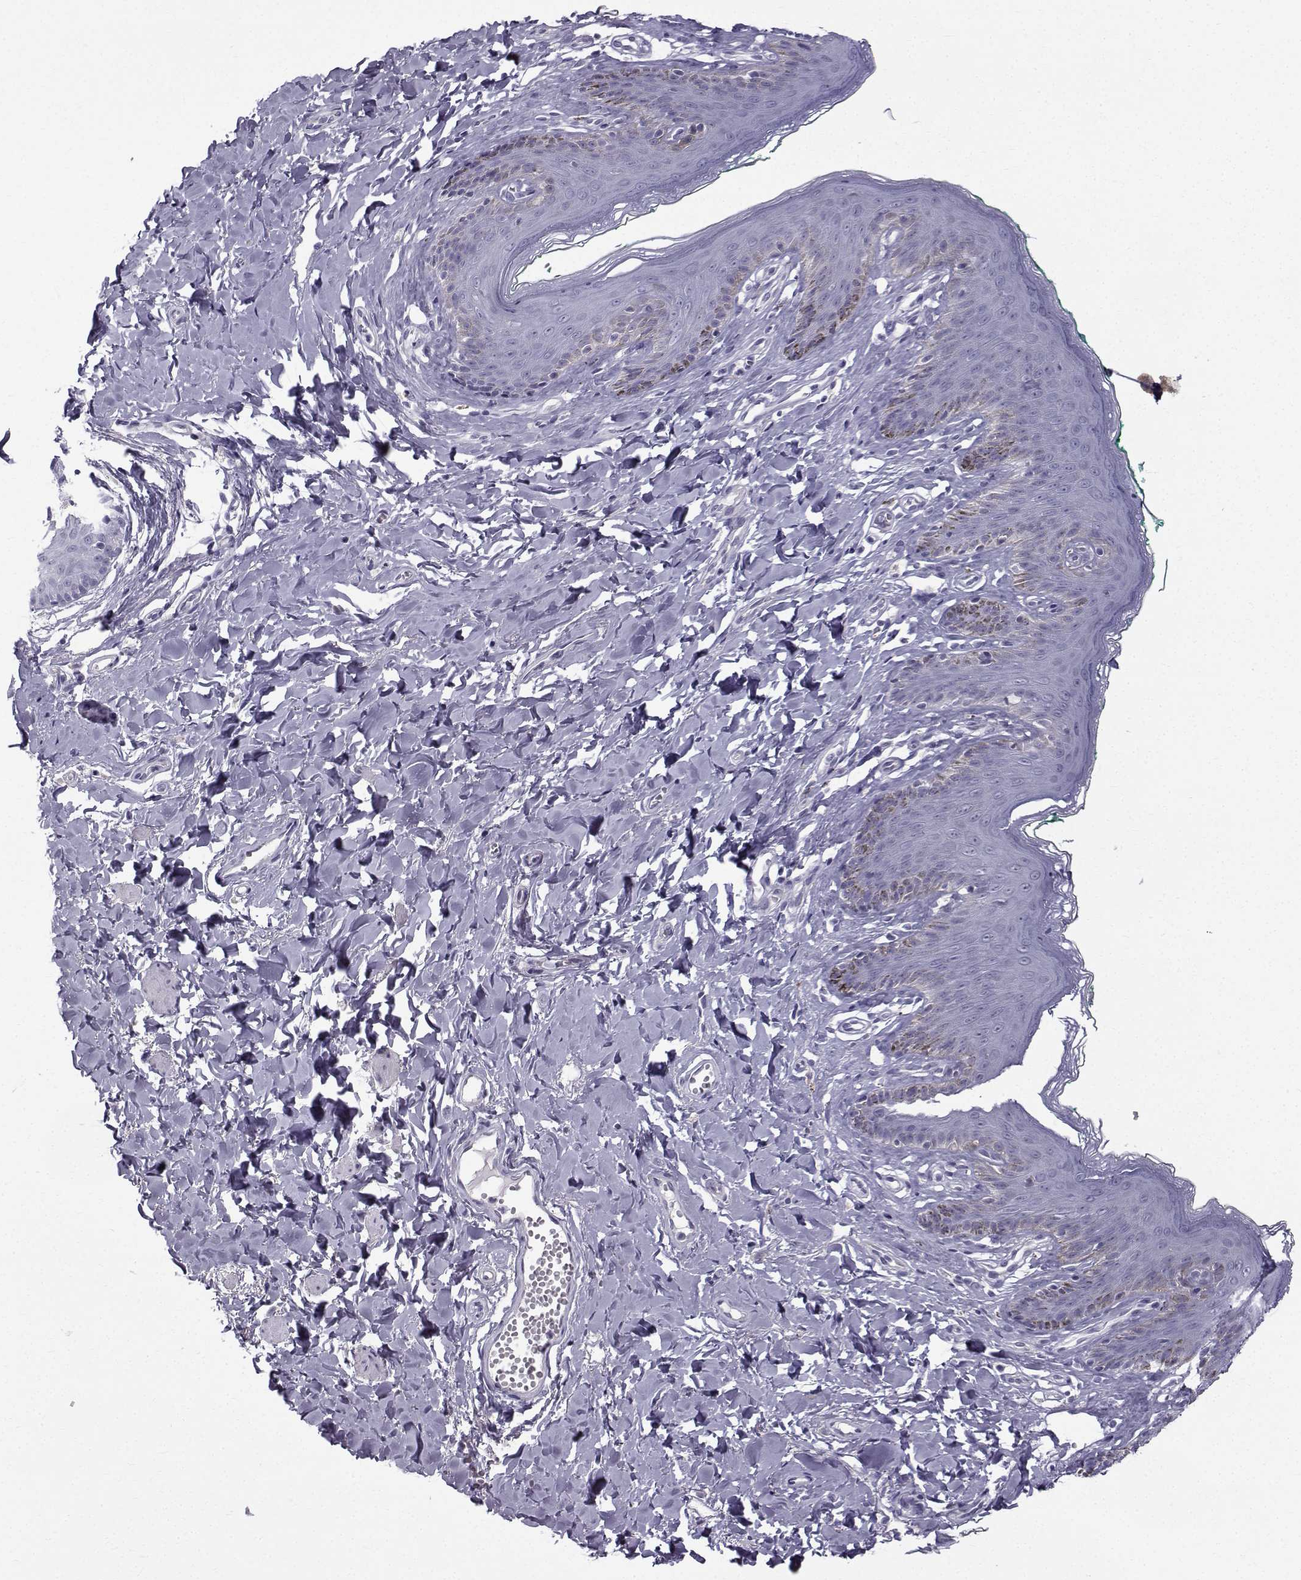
{"staining": {"intensity": "negative", "quantity": "none", "location": "none"}, "tissue": "skin", "cell_type": "Epidermal cells", "image_type": "normal", "snomed": [{"axis": "morphology", "description": "Normal tissue, NOS"}, {"axis": "topography", "description": "Vulva"}], "caption": "Normal skin was stained to show a protein in brown. There is no significant expression in epidermal cells. (Stains: DAB immunohistochemistry with hematoxylin counter stain, Microscopy: brightfield microscopy at high magnification).", "gene": "ROPN1B", "patient": {"sex": "female", "age": 66}}